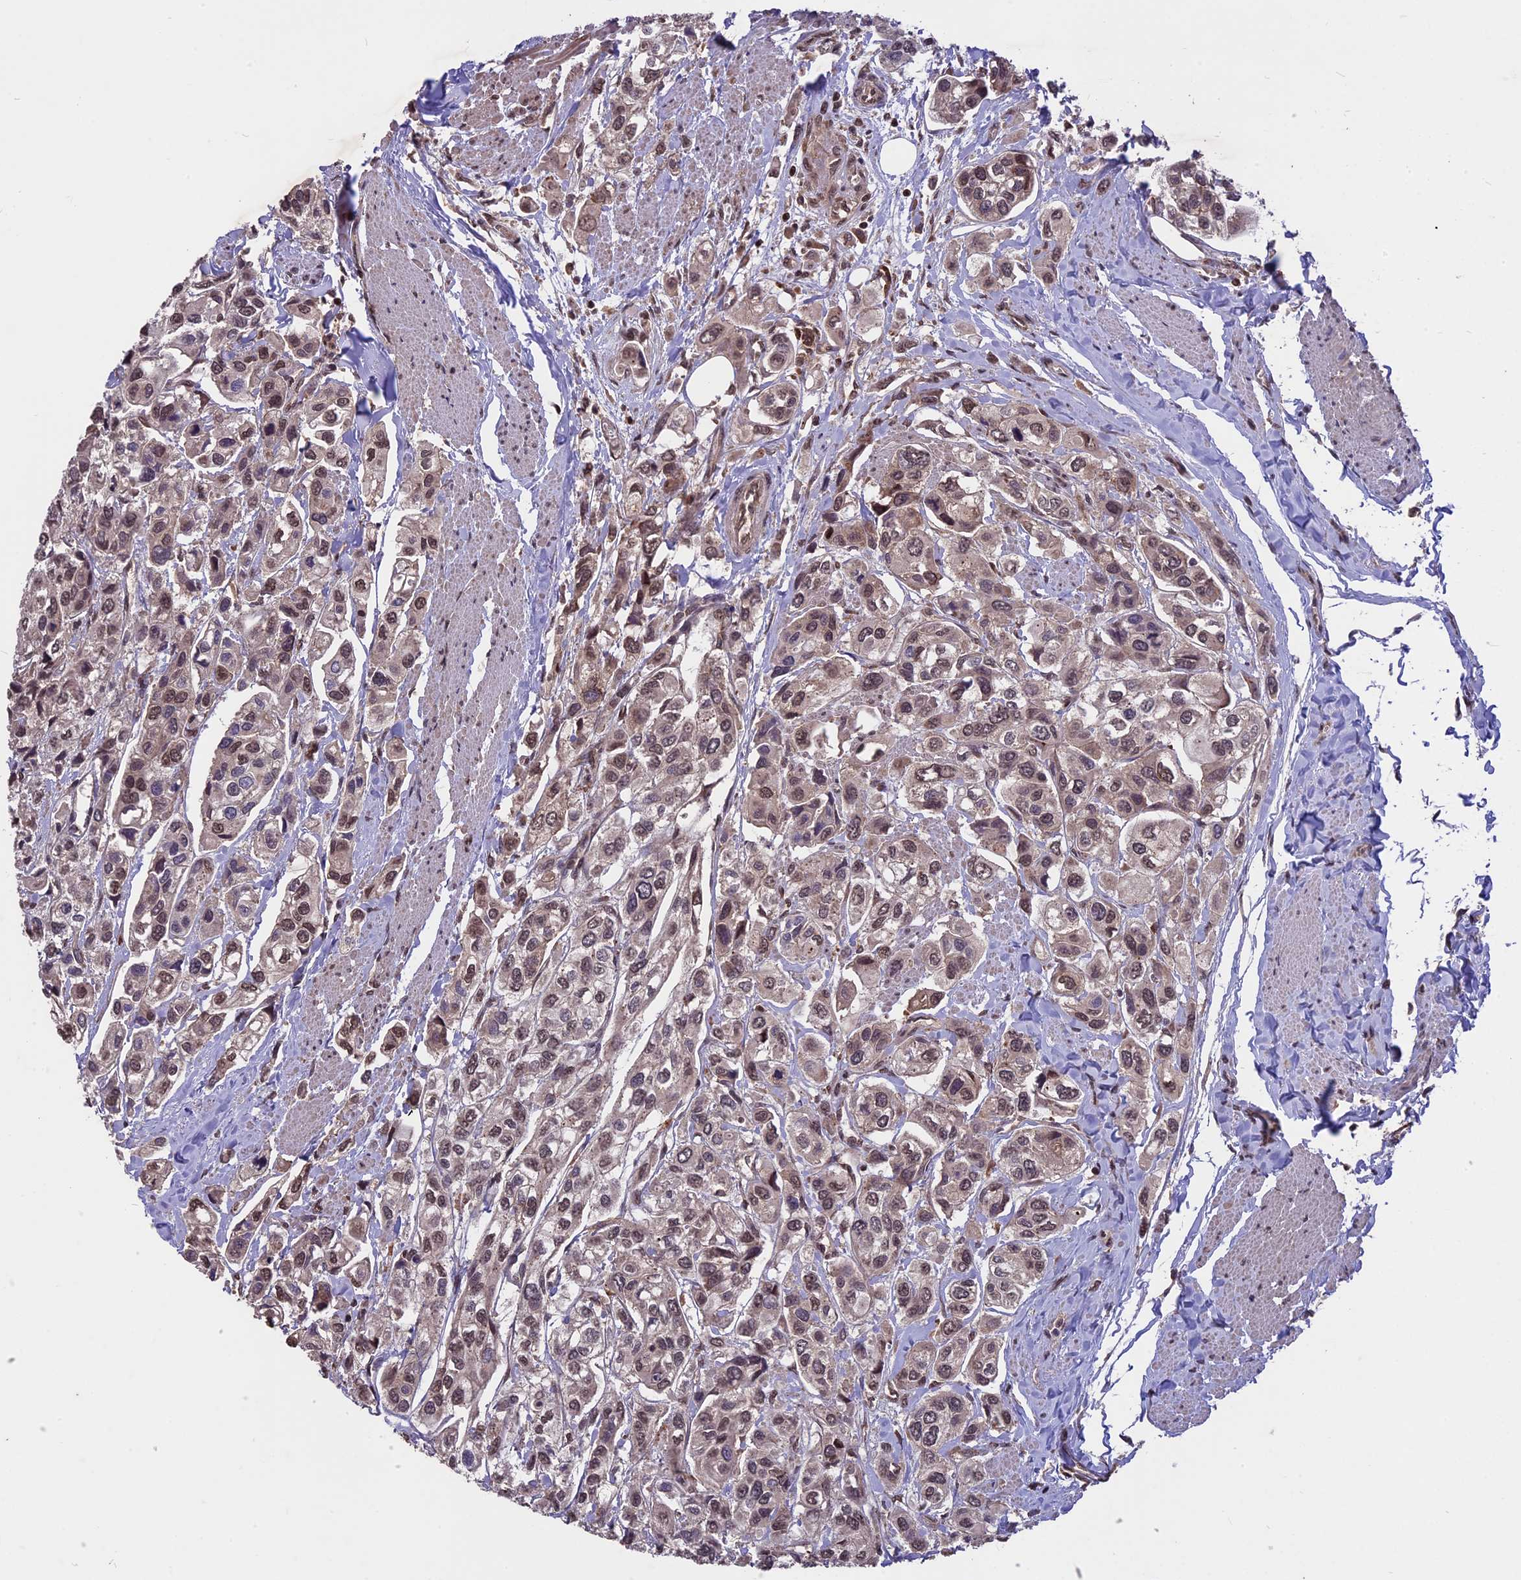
{"staining": {"intensity": "moderate", "quantity": ">75%", "location": "nuclear"}, "tissue": "urothelial cancer", "cell_type": "Tumor cells", "image_type": "cancer", "snomed": [{"axis": "morphology", "description": "Urothelial carcinoma, High grade"}, {"axis": "topography", "description": "Urinary bladder"}], "caption": "Protein expression analysis of urothelial cancer displays moderate nuclear staining in approximately >75% of tumor cells. (DAB (3,3'-diaminobenzidine) IHC, brown staining for protein, blue staining for nuclei).", "gene": "ZNF598", "patient": {"sex": "male", "age": 67}}